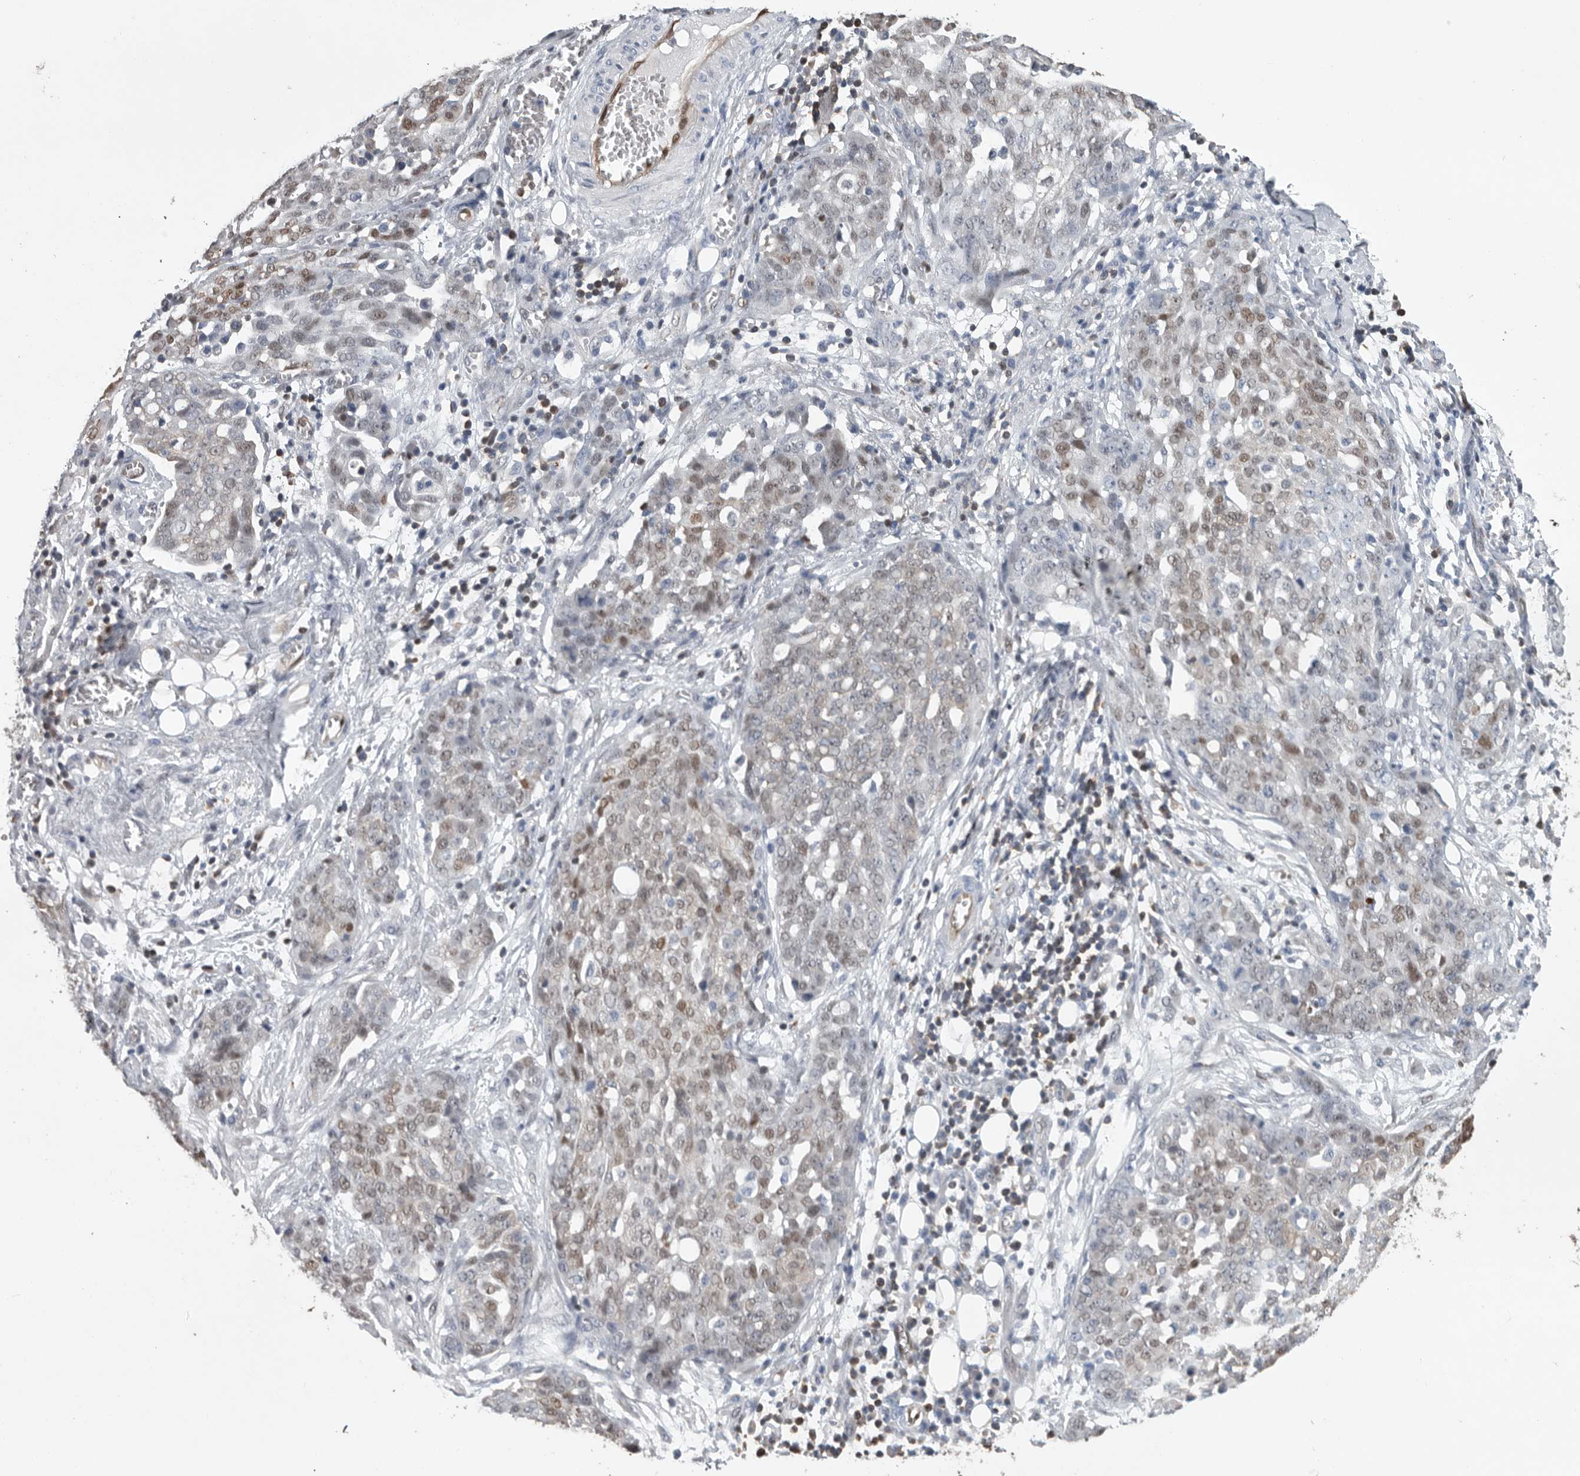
{"staining": {"intensity": "weak", "quantity": "25%-75%", "location": "nuclear"}, "tissue": "ovarian cancer", "cell_type": "Tumor cells", "image_type": "cancer", "snomed": [{"axis": "morphology", "description": "Cystadenocarcinoma, serous, NOS"}, {"axis": "topography", "description": "Soft tissue"}, {"axis": "topography", "description": "Ovary"}], "caption": "Protein expression analysis of serous cystadenocarcinoma (ovarian) demonstrates weak nuclear staining in approximately 25%-75% of tumor cells.", "gene": "PDCD4", "patient": {"sex": "female", "age": 57}}